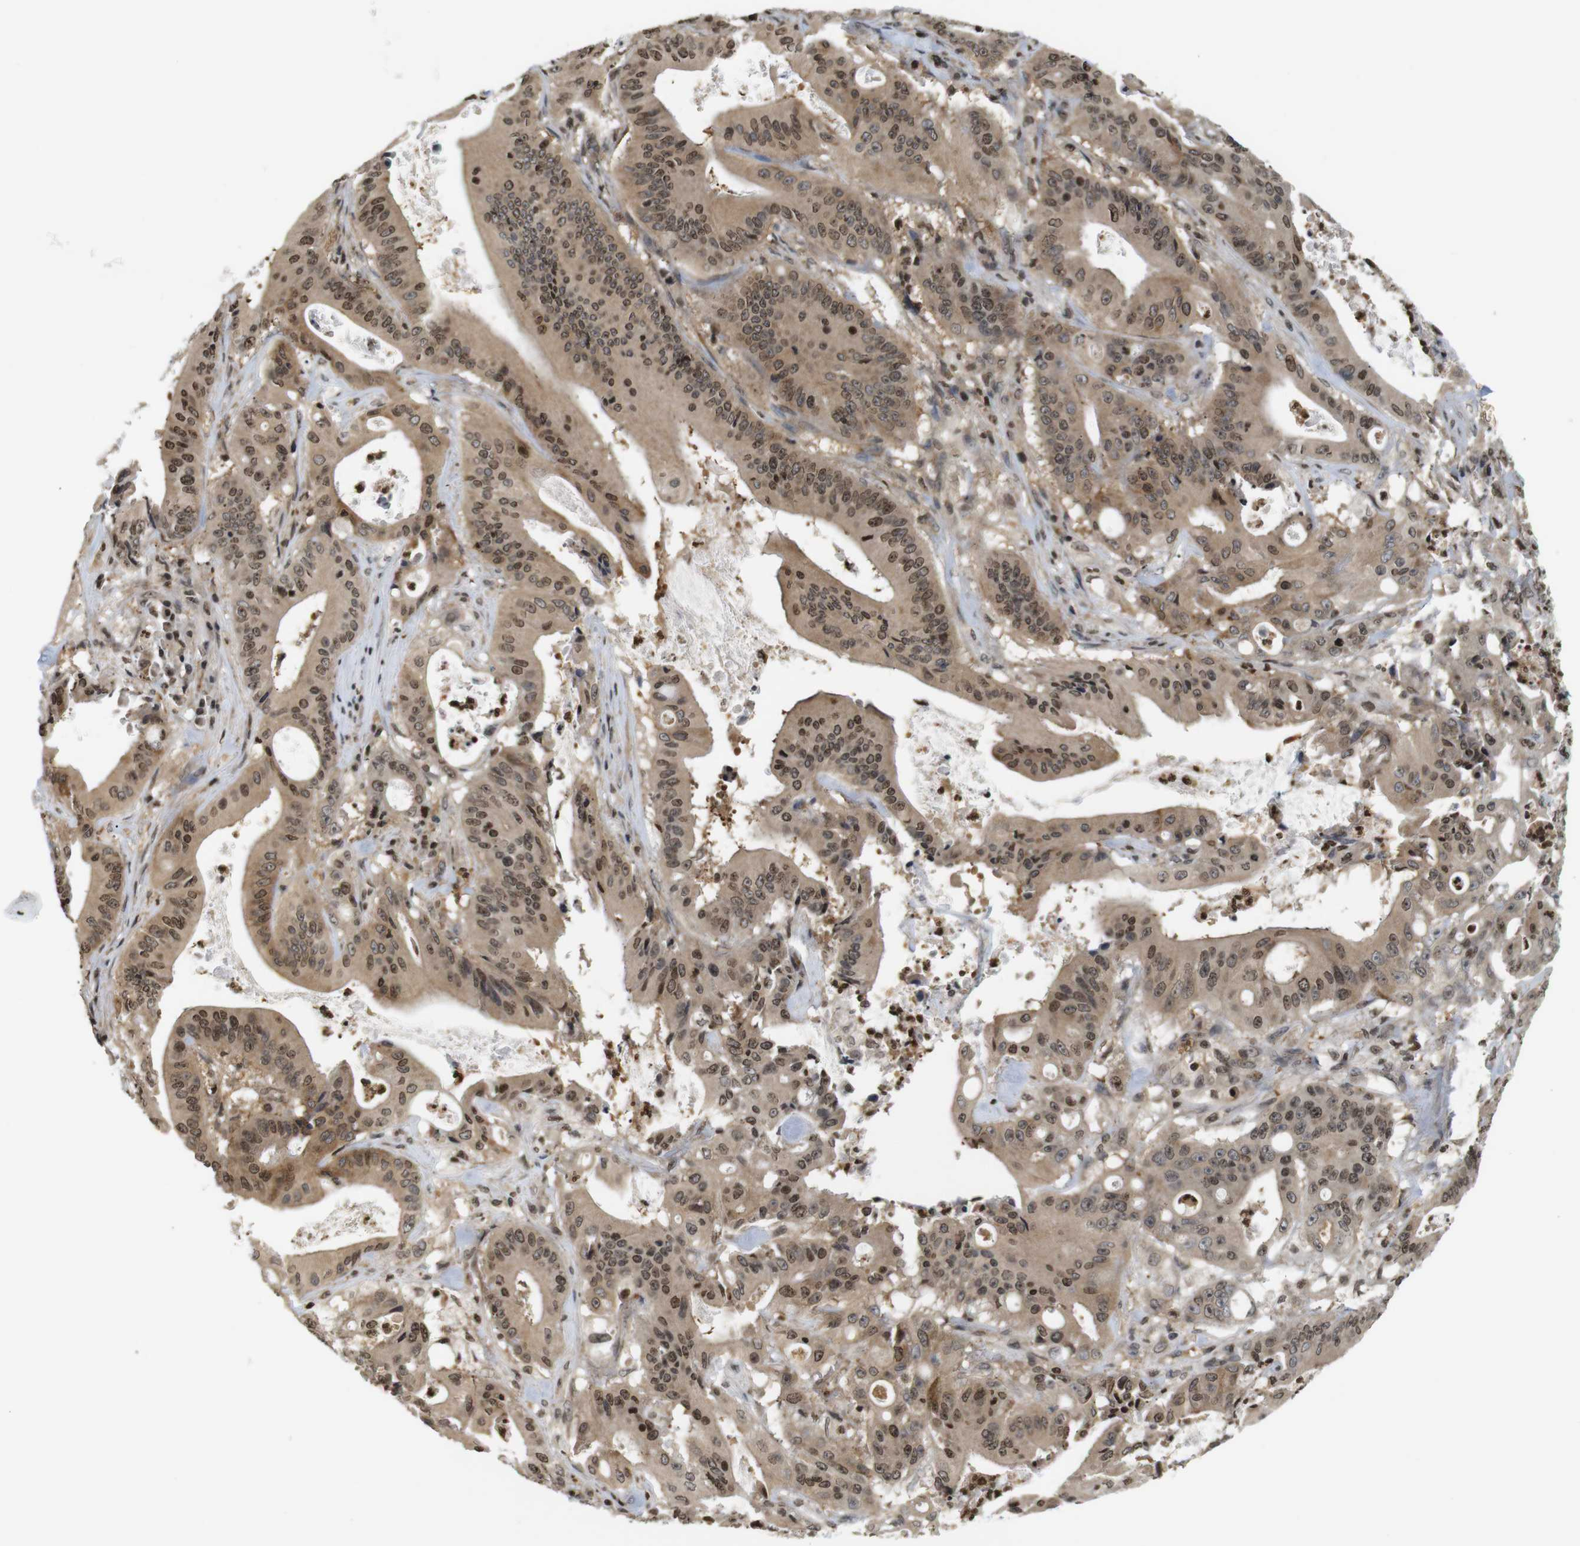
{"staining": {"intensity": "moderate", "quantity": ">75%", "location": "cytoplasmic/membranous,nuclear"}, "tissue": "pancreatic cancer", "cell_type": "Tumor cells", "image_type": "cancer", "snomed": [{"axis": "morphology", "description": "Normal tissue, NOS"}, {"axis": "topography", "description": "Lymph node"}], "caption": "Pancreatic cancer stained with a protein marker shows moderate staining in tumor cells.", "gene": "MBD1", "patient": {"sex": "male", "age": 62}}